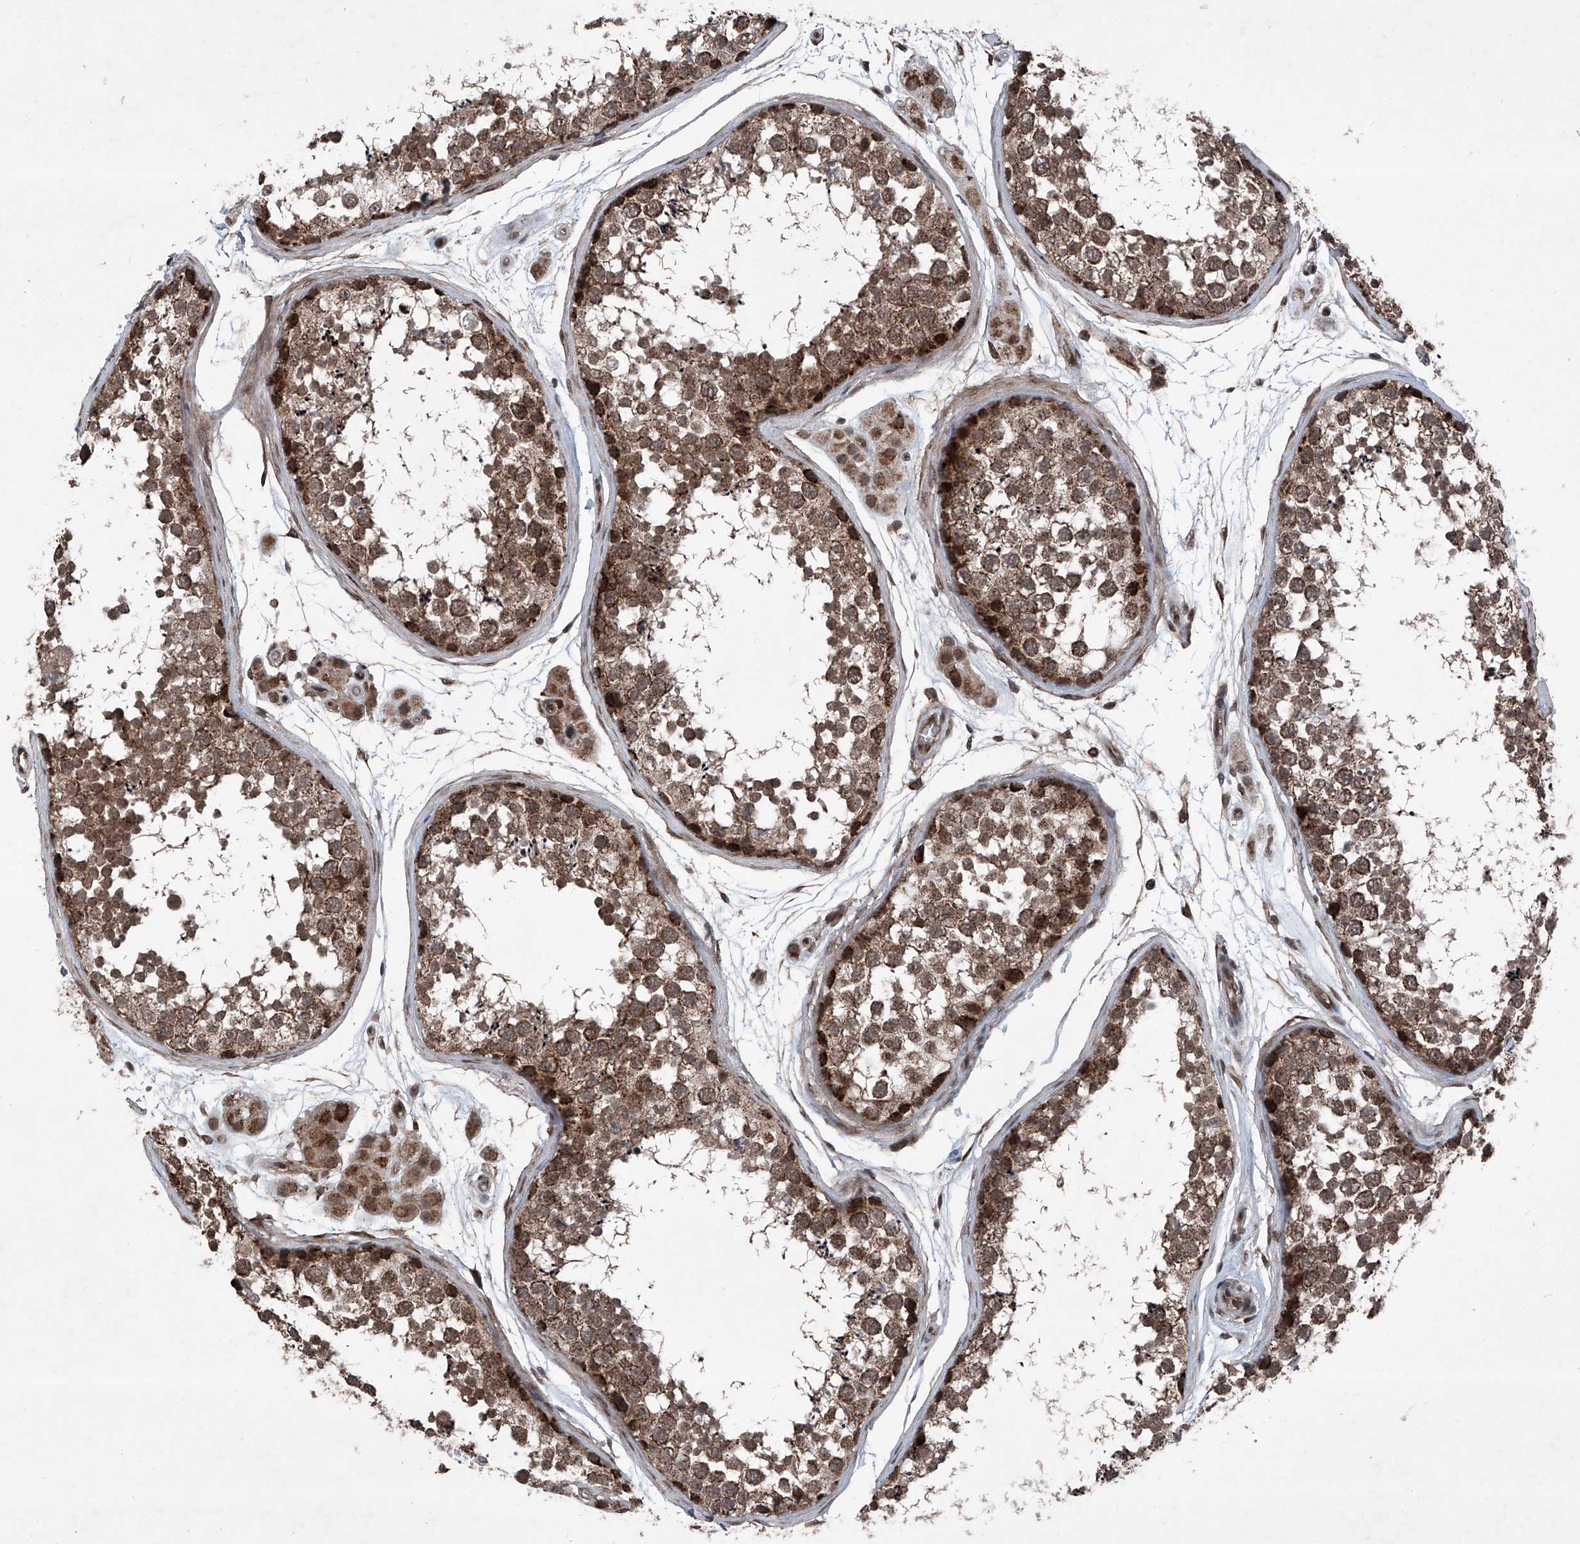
{"staining": {"intensity": "strong", "quantity": ">75%", "location": "cytoplasmic/membranous"}, "tissue": "testis", "cell_type": "Cells in seminiferous ducts", "image_type": "normal", "snomed": [{"axis": "morphology", "description": "Normal tissue, NOS"}, {"axis": "topography", "description": "Testis"}], "caption": "Immunohistochemistry (IHC) (DAB) staining of normal human testis displays strong cytoplasmic/membranous protein staining in about >75% of cells in seminiferous ducts.", "gene": "COA7", "patient": {"sex": "male", "age": 56}}